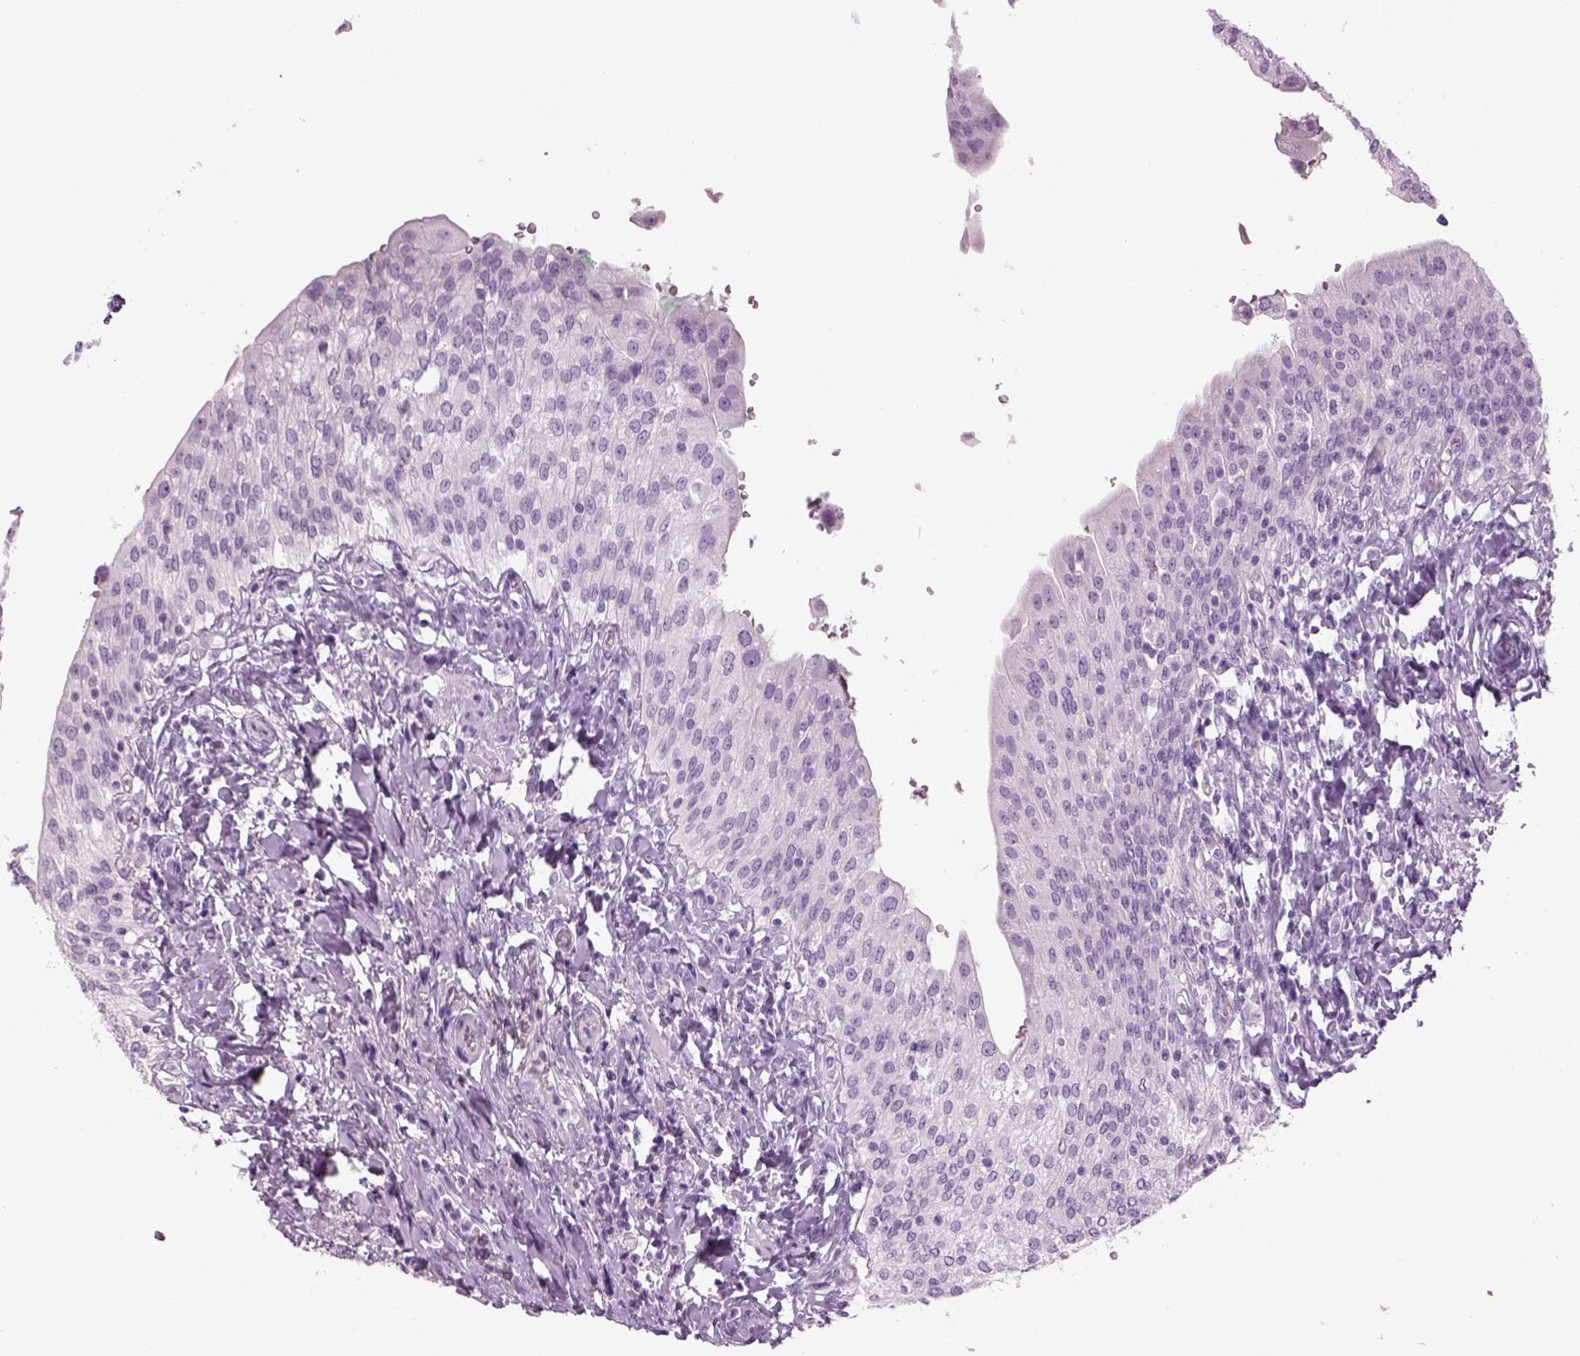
{"staining": {"intensity": "negative", "quantity": "none", "location": "none"}, "tissue": "urinary bladder", "cell_type": "Urothelial cells", "image_type": "normal", "snomed": [{"axis": "morphology", "description": "Normal tissue, NOS"}, {"axis": "morphology", "description": "Inflammation, NOS"}, {"axis": "topography", "description": "Urinary bladder"}], "caption": "Immunohistochemical staining of unremarkable urinary bladder demonstrates no significant staining in urothelial cells.", "gene": "GAS2L2", "patient": {"sex": "male", "age": 64}}